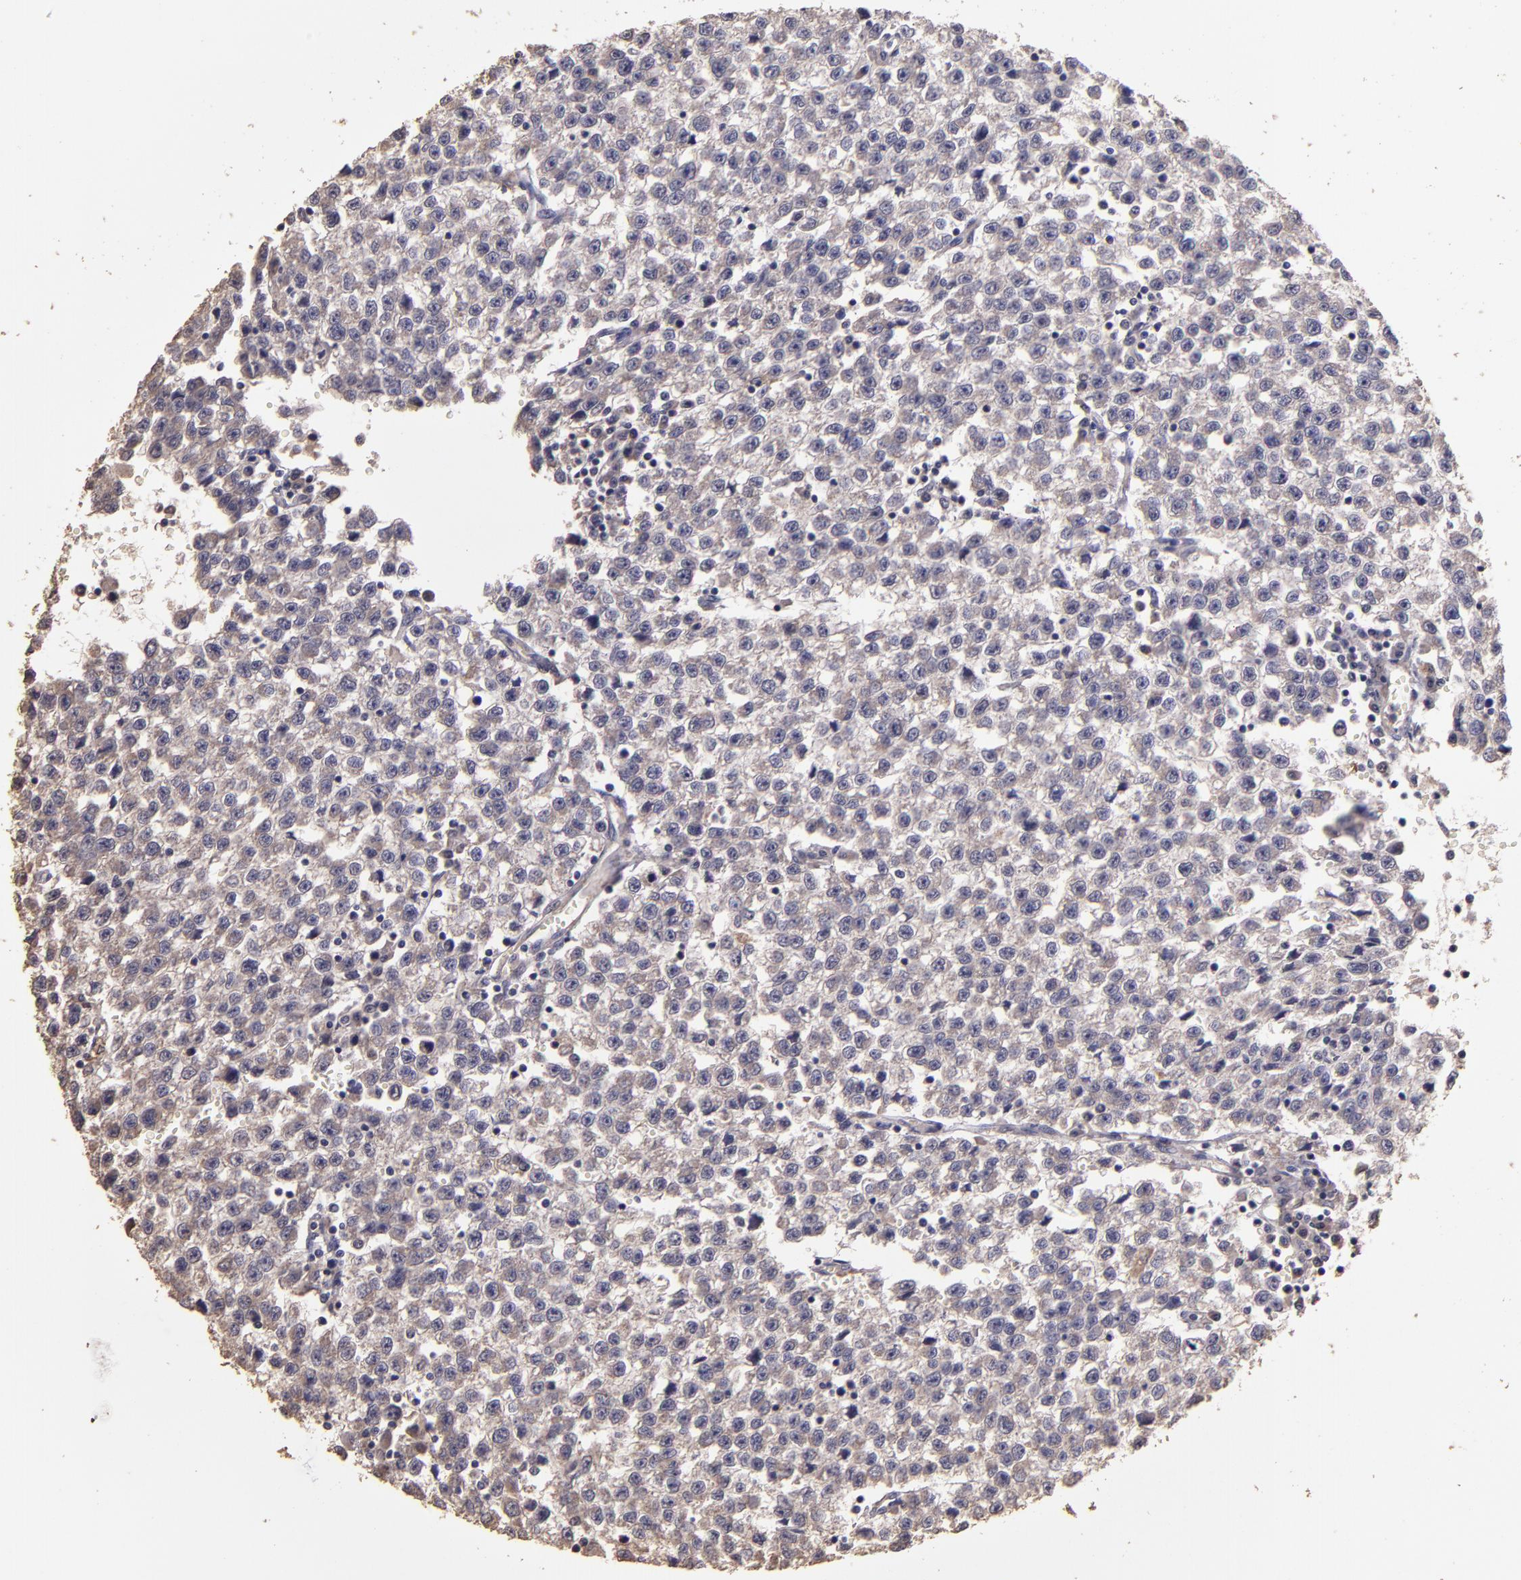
{"staining": {"intensity": "weak", "quantity": ">75%", "location": "cytoplasmic/membranous"}, "tissue": "testis cancer", "cell_type": "Tumor cells", "image_type": "cancer", "snomed": [{"axis": "morphology", "description": "Seminoma, NOS"}, {"axis": "topography", "description": "Testis"}], "caption": "Immunohistochemical staining of testis cancer shows low levels of weak cytoplasmic/membranous staining in approximately >75% of tumor cells.", "gene": "HECTD1", "patient": {"sex": "male", "age": 35}}